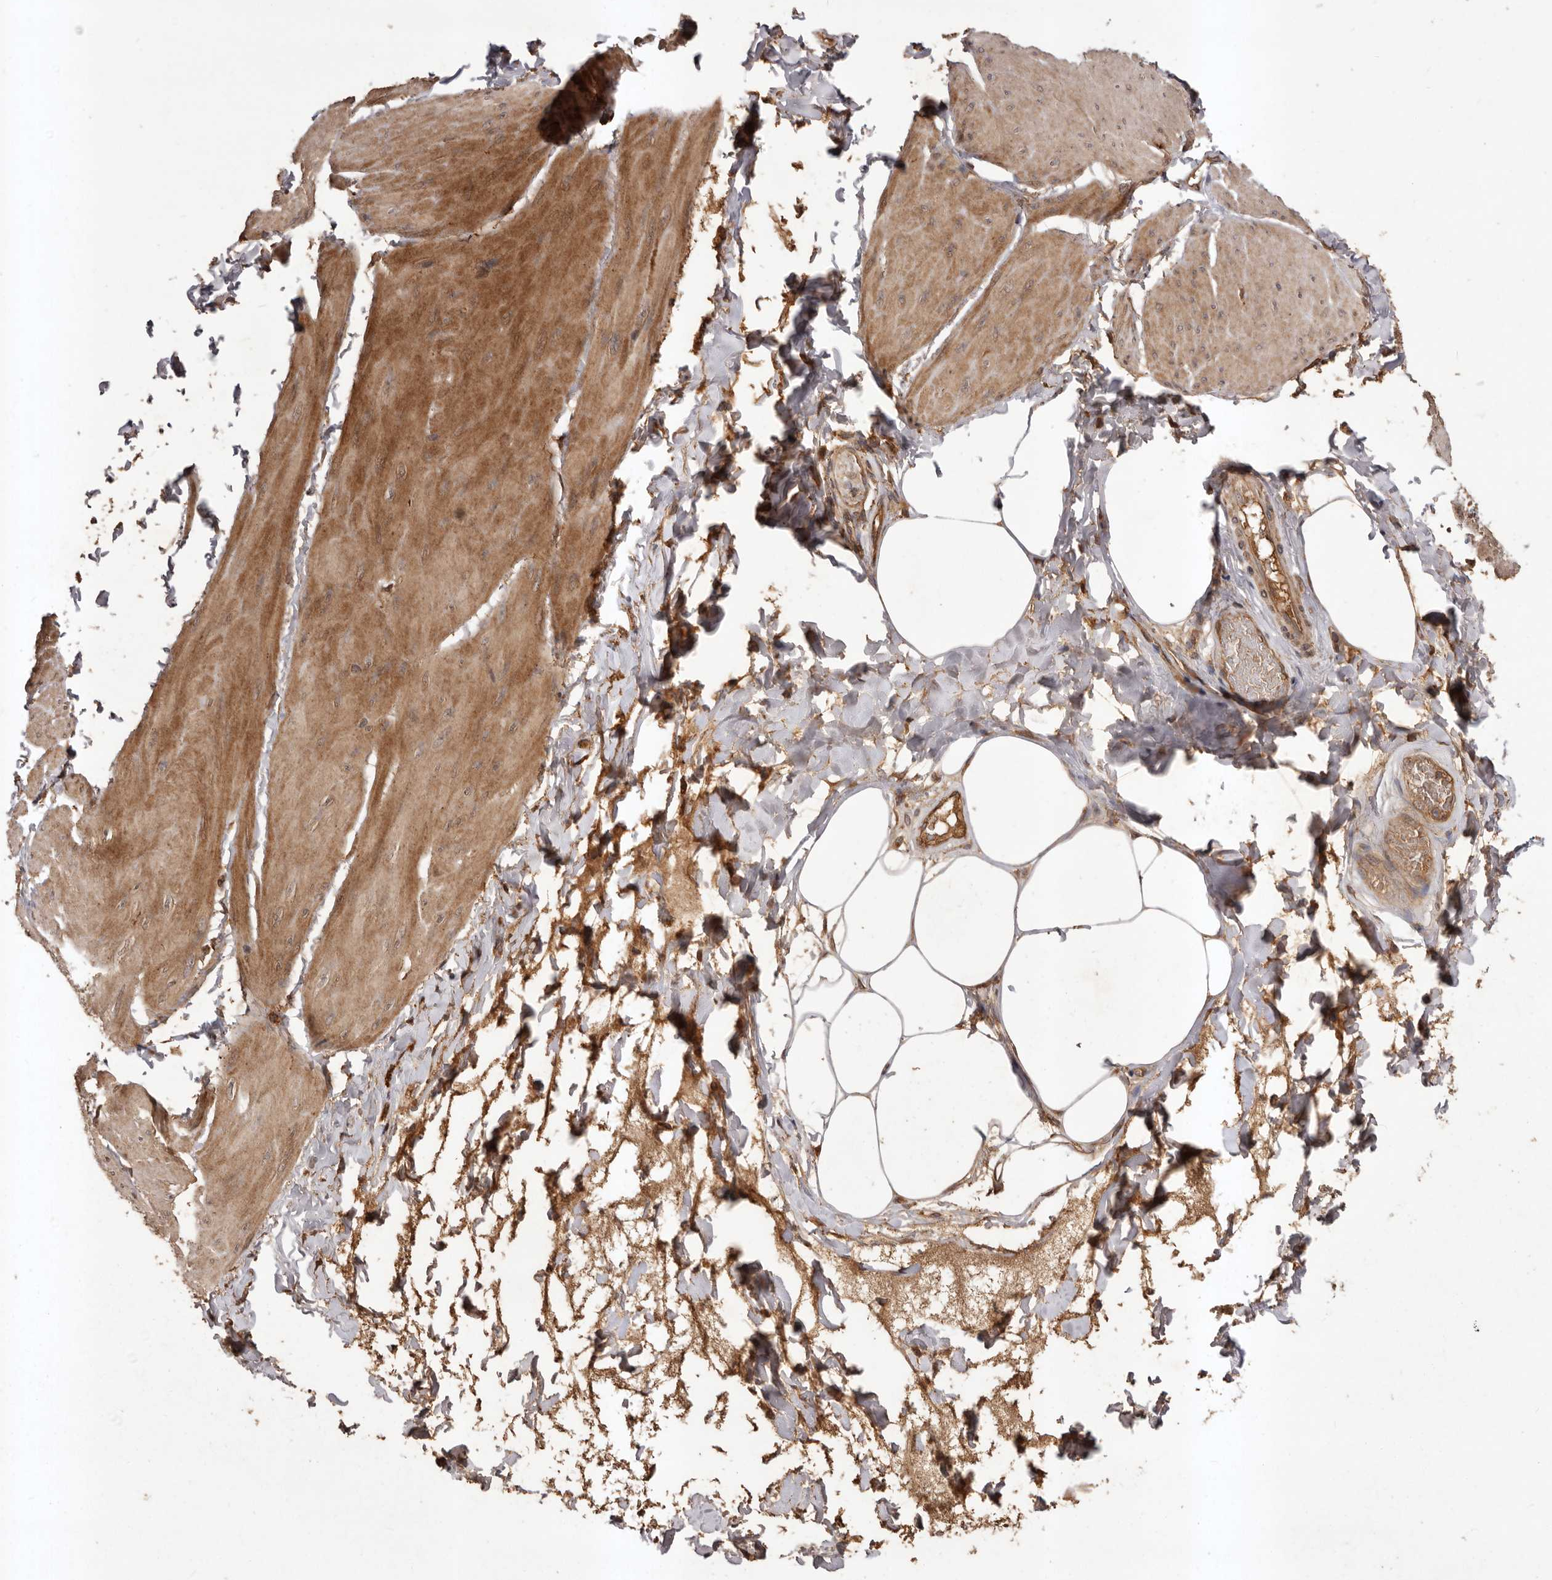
{"staining": {"intensity": "moderate", "quantity": ">75%", "location": "cytoplasmic/membranous"}, "tissue": "smooth muscle", "cell_type": "Smooth muscle cells", "image_type": "normal", "snomed": [{"axis": "morphology", "description": "Urothelial carcinoma, High grade"}, {"axis": "topography", "description": "Urinary bladder"}], "caption": "Smooth muscle stained with immunohistochemistry displays moderate cytoplasmic/membranous expression in about >75% of smooth muscle cells.", "gene": "SLC22A3", "patient": {"sex": "male", "age": 46}}